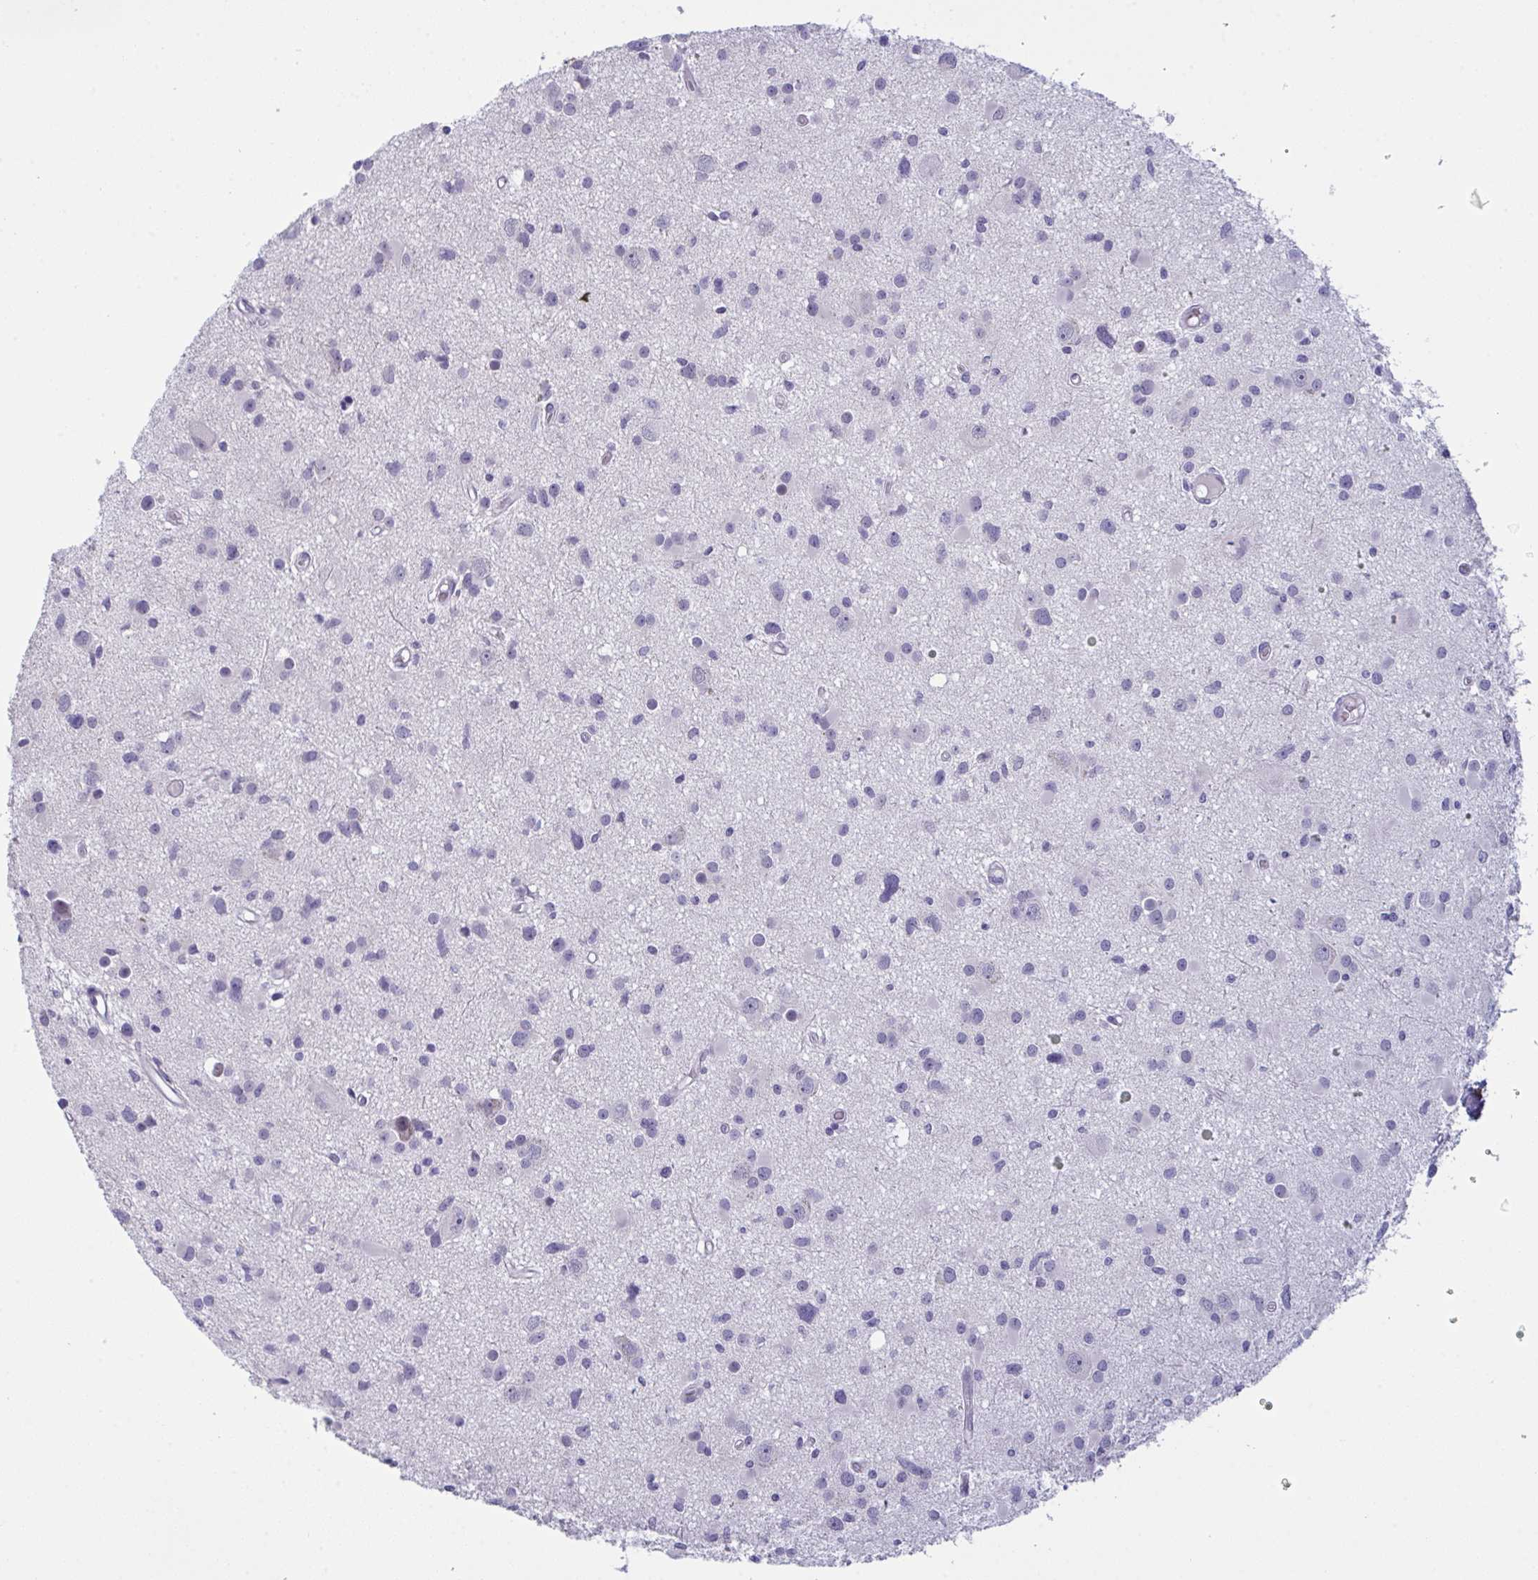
{"staining": {"intensity": "negative", "quantity": "none", "location": "none"}, "tissue": "glioma", "cell_type": "Tumor cells", "image_type": "cancer", "snomed": [{"axis": "morphology", "description": "Glioma, malignant, High grade"}, {"axis": "topography", "description": "Brain"}], "caption": "This is a micrograph of immunohistochemistry (IHC) staining of glioma, which shows no expression in tumor cells.", "gene": "TENT5D", "patient": {"sex": "male", "age": 54}}